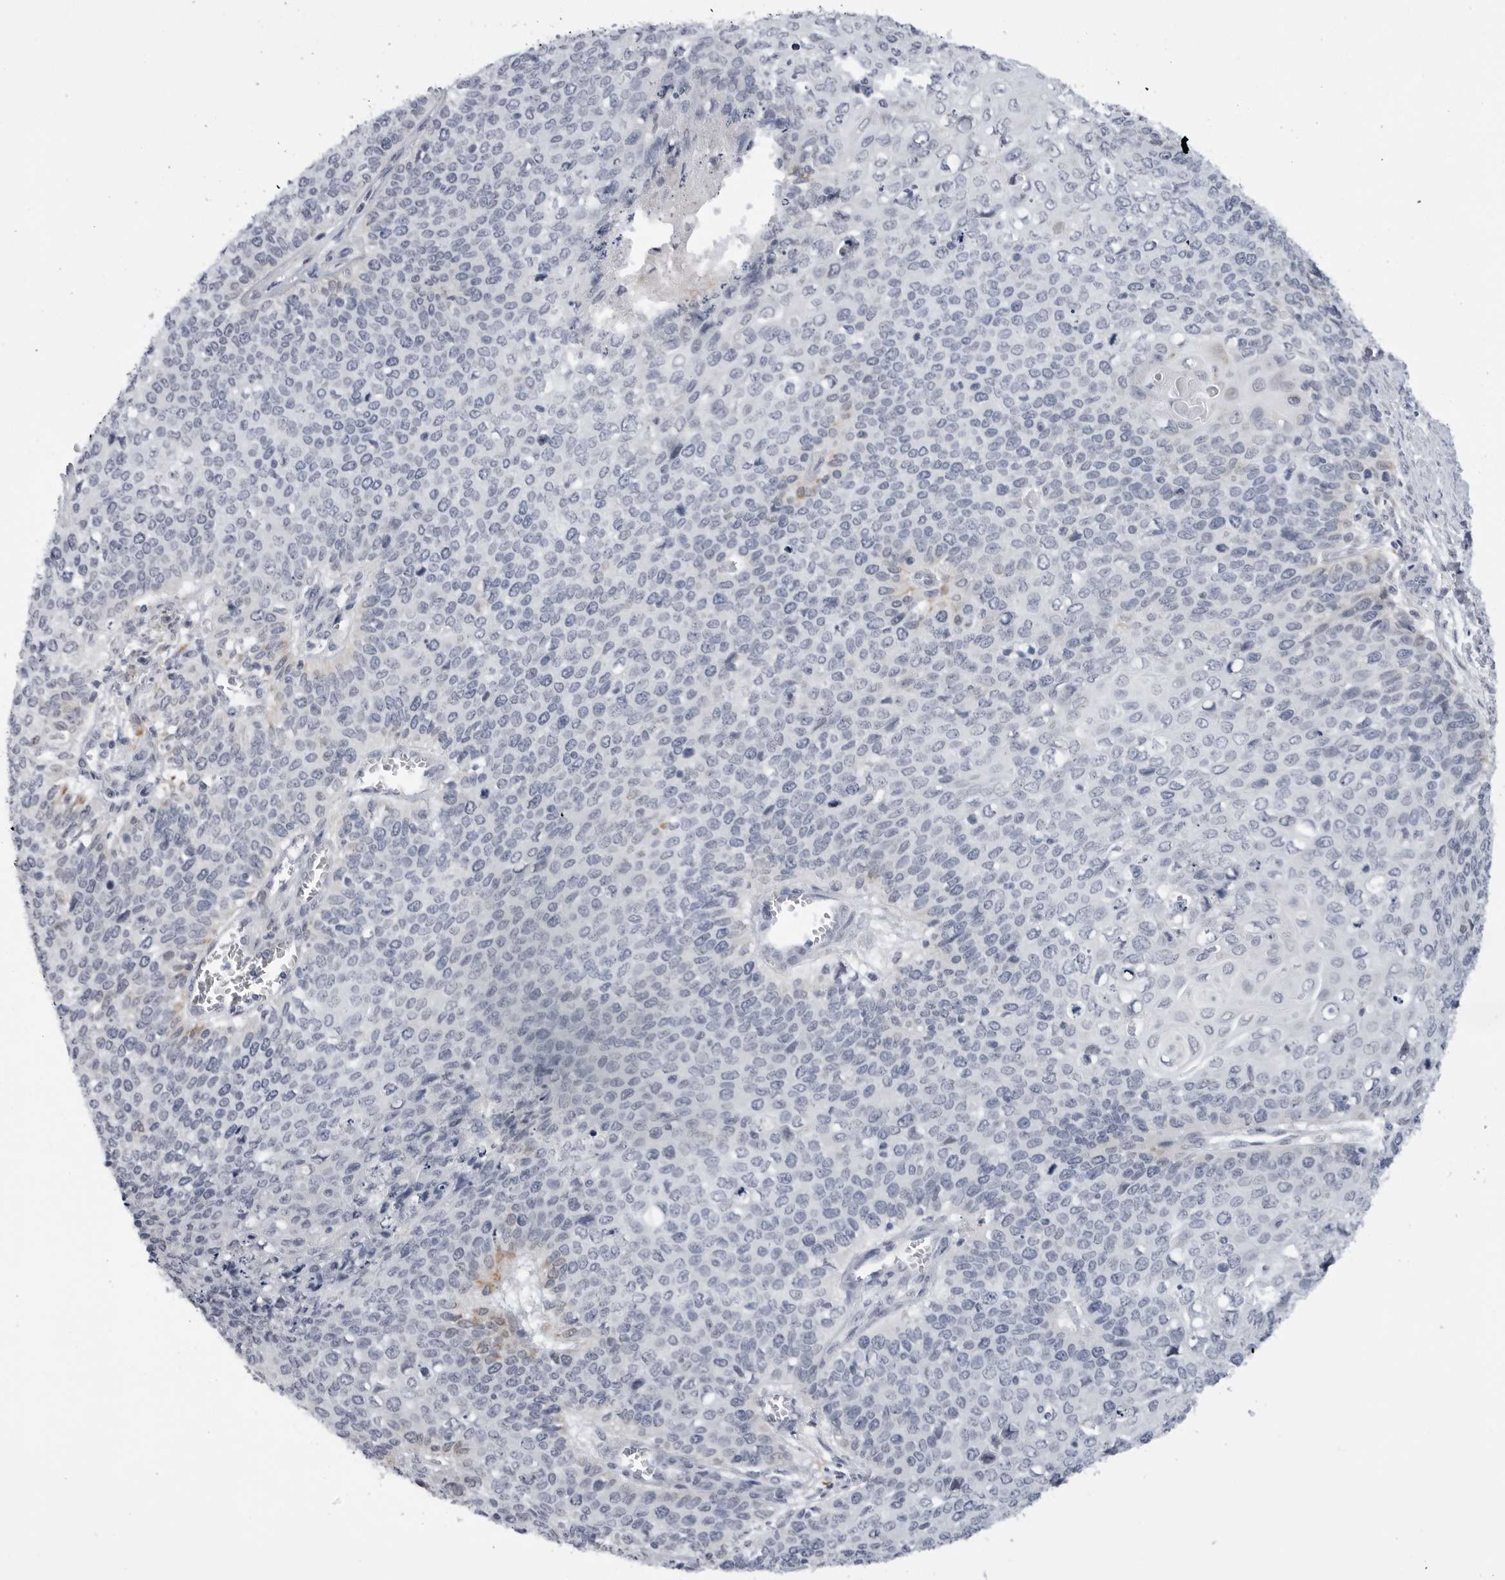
{"staining": {"intensity": "negative", "quantity": "none", "location": "none"}, "tissue": "cervical cancer", "cell_type": "Tumor cells", "image_type": "cancer", "snomed": [{"axis": "morphology", "description": "Squamous cell carcinoma, NOS"}, {"axis": "topography", "description": "Cervix"}], "caption": "Tumor cells are negative for protein expression in human cervical squamous cell carcinoma.", "gene": "CDK20", "patient": {"sex": "female", "age": 39}}